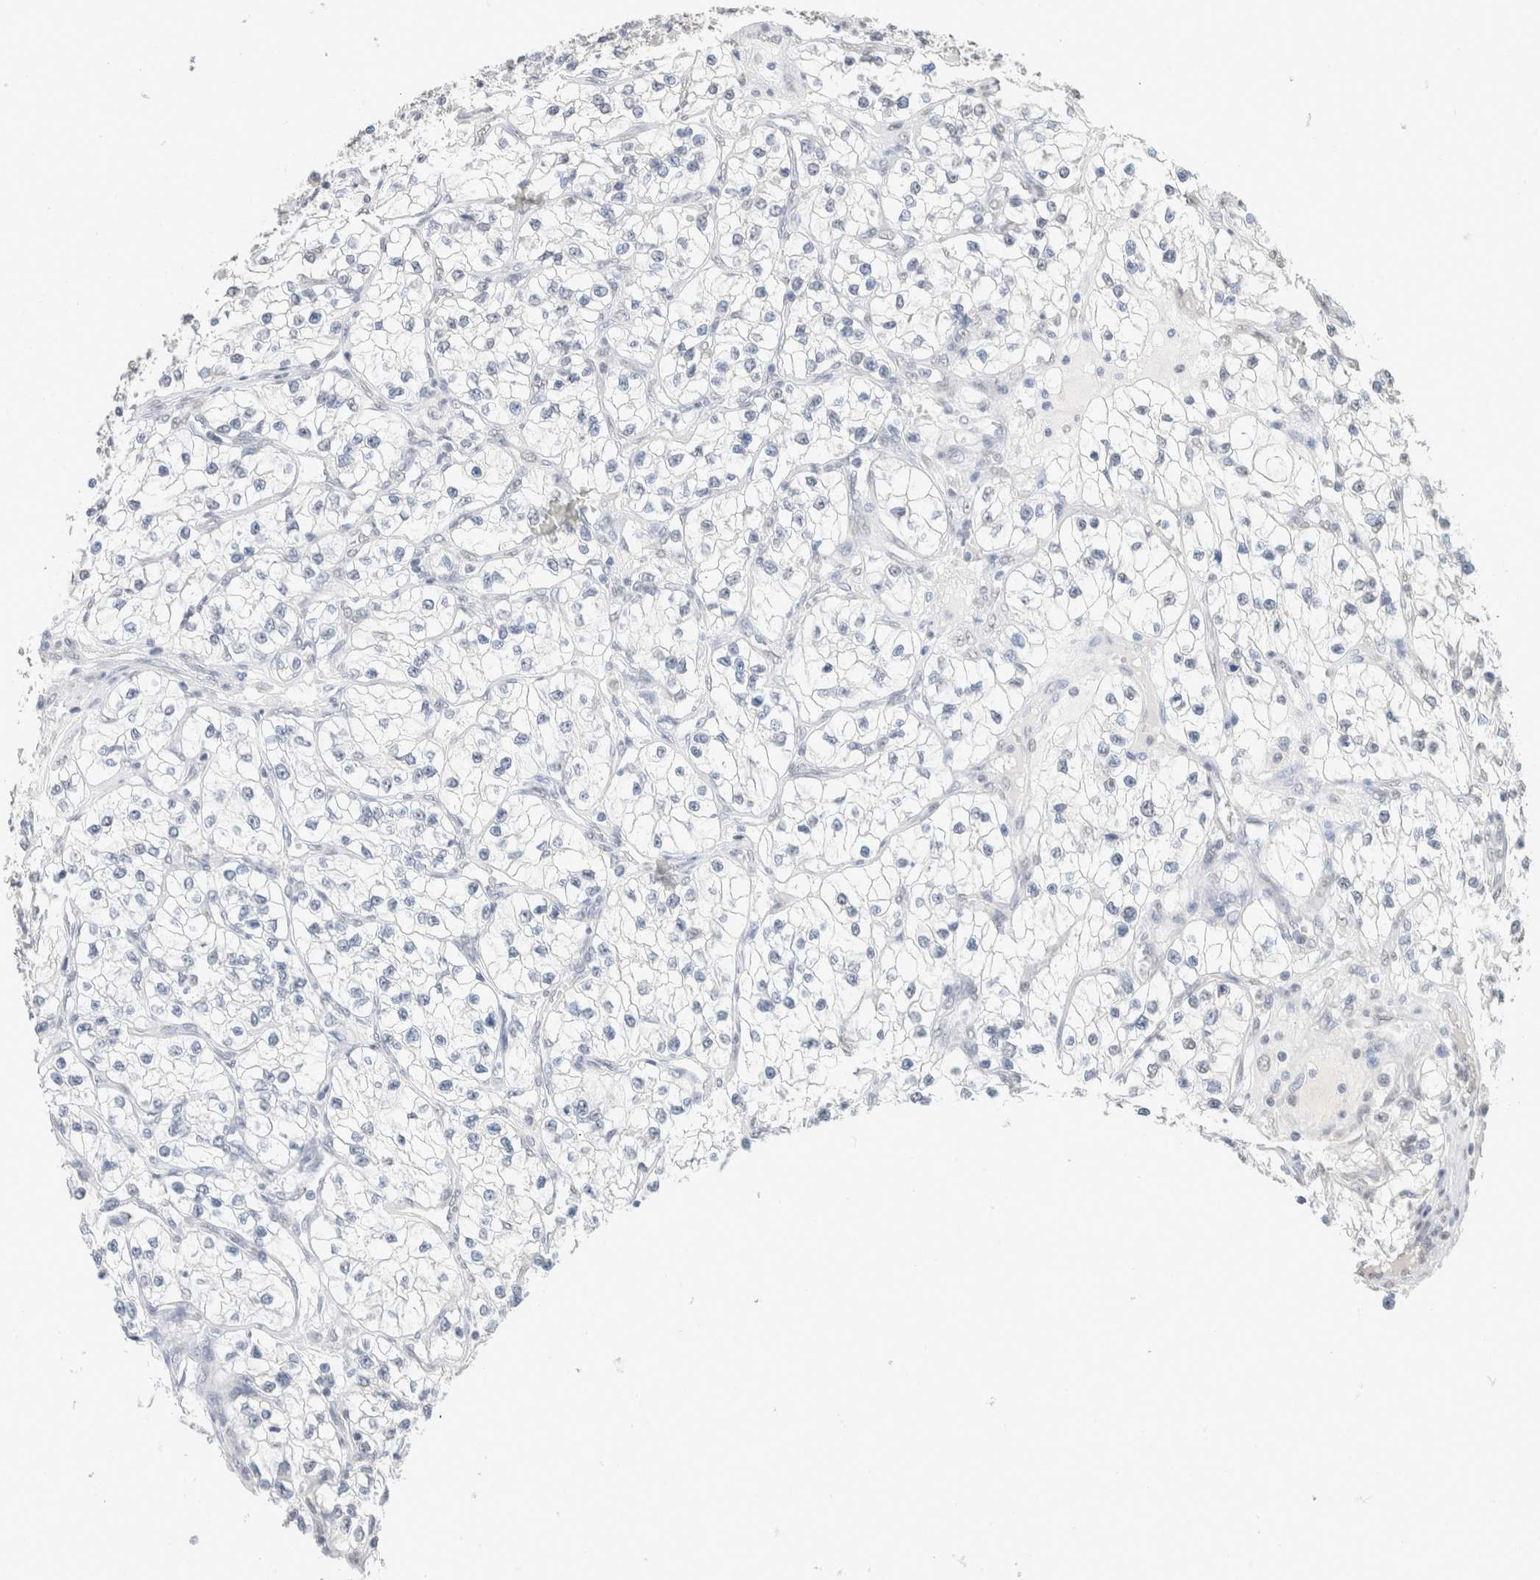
{"staining": {"intensity": "negative", "quantity": "none", "location": "none"}, "tissue": "renal cancer", "cell_type": "Tumor cells", "image_type": "cancer", "snomed": [{"axis": "morphology", "description": "Adenocarcinoma, NOS"}, {"axis": "topography", "description": "Kidney"}], "caption": "Human adenocarcinoma (renal) stained for a protein using IHC displays no staining in tumor cells.", "gene": "CD80", "patient": {"sex": "female", "age": 57}}